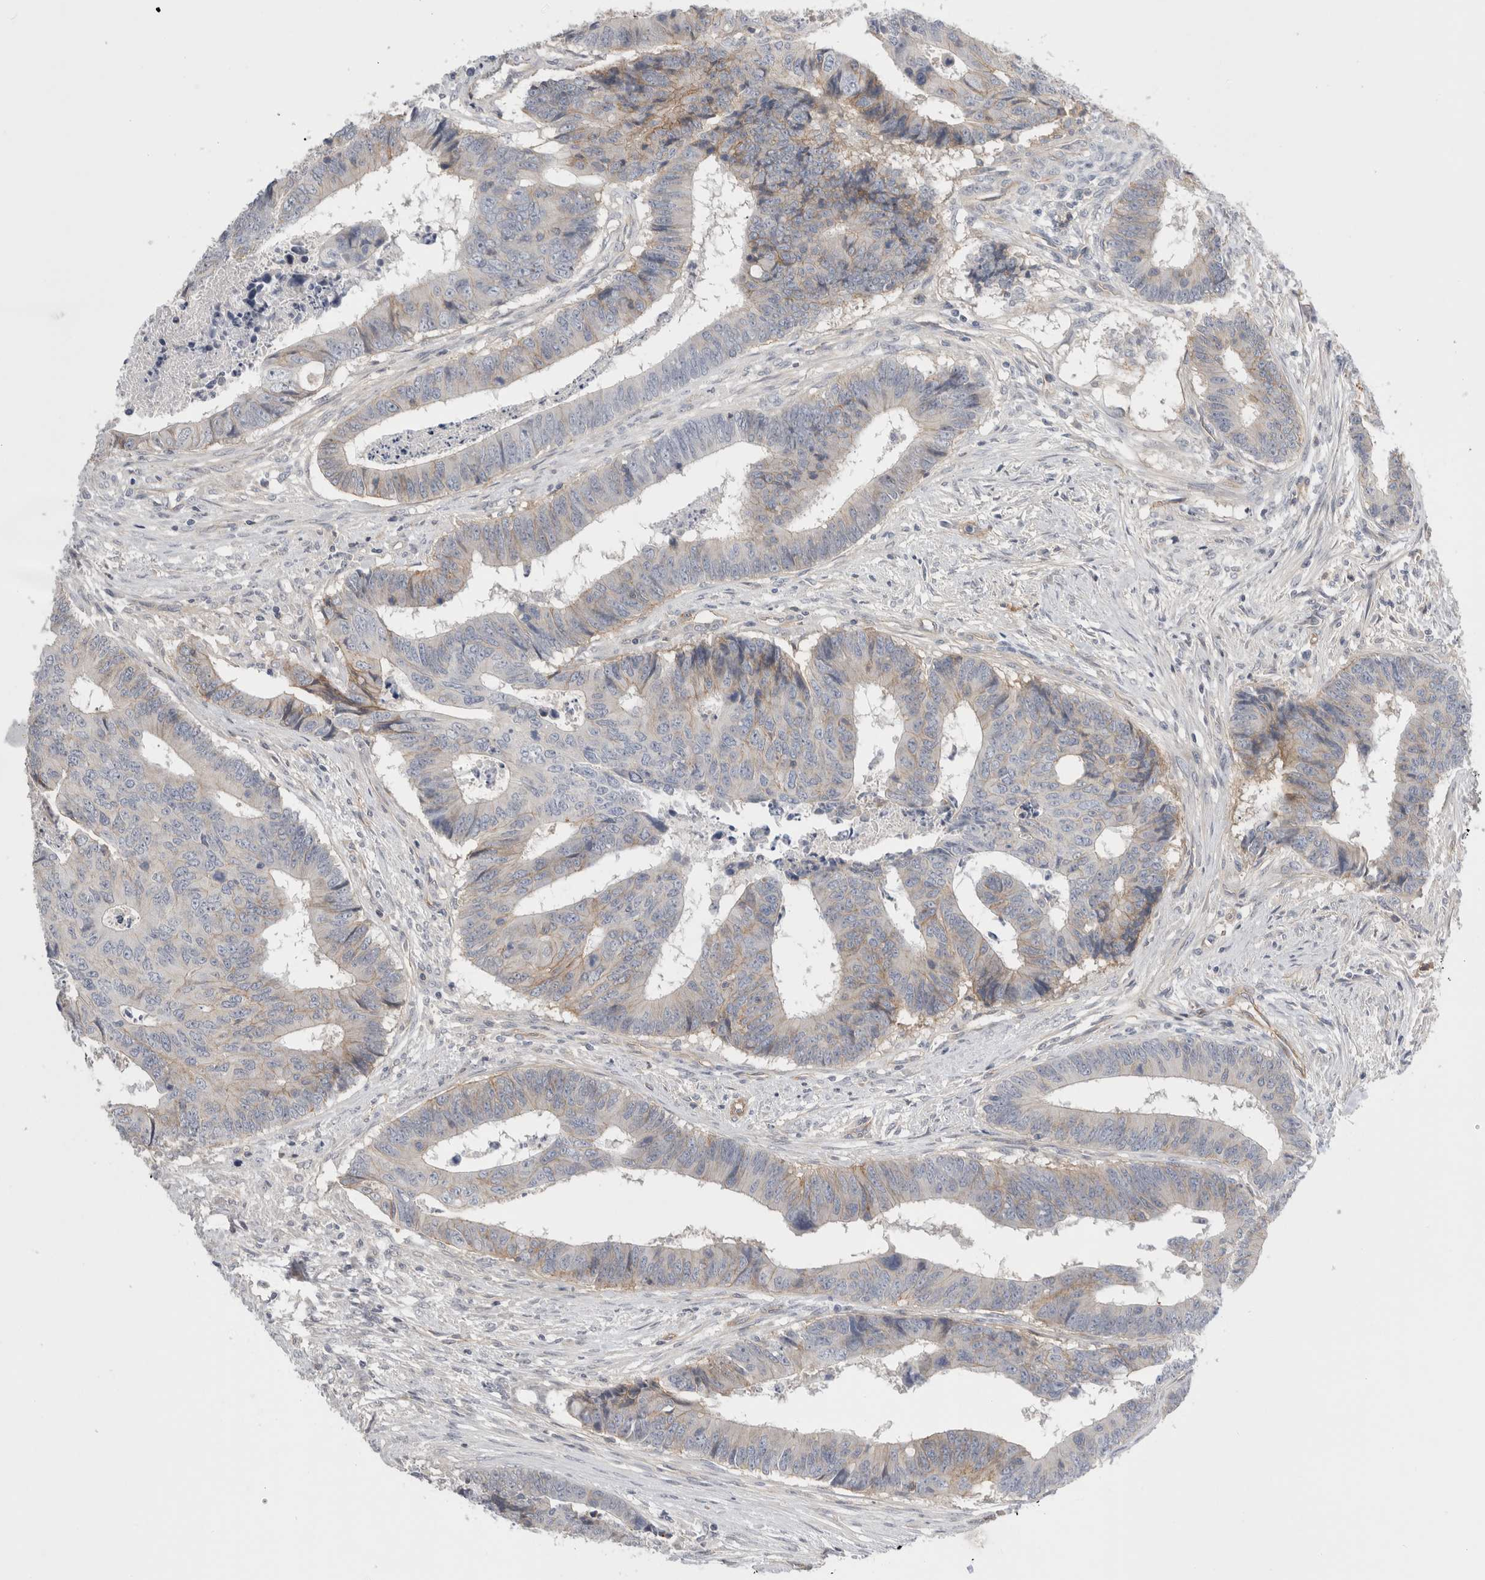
{"staining": {"intensity": "weak", "quantity": "<25%", "location": "cytoplasmic/membranous"}, "tissue": "colorectal cancer", "cell_type": "Tumor cells", "image_type": "cancer", "snomed": [{"axis": "morphology", "description": "Adenocarcinoma, NOS"}, {"axis": "topography", "description": "Rectum"}], "caption": "This photomicrograph is of colorectal cancer stained with IHC to label a protein in brown with the nuclei are counter-stained blue. There is no expression in tumor cells.", "gene": "VANGL1", "patient": {"sex": "male", "age": 84}}